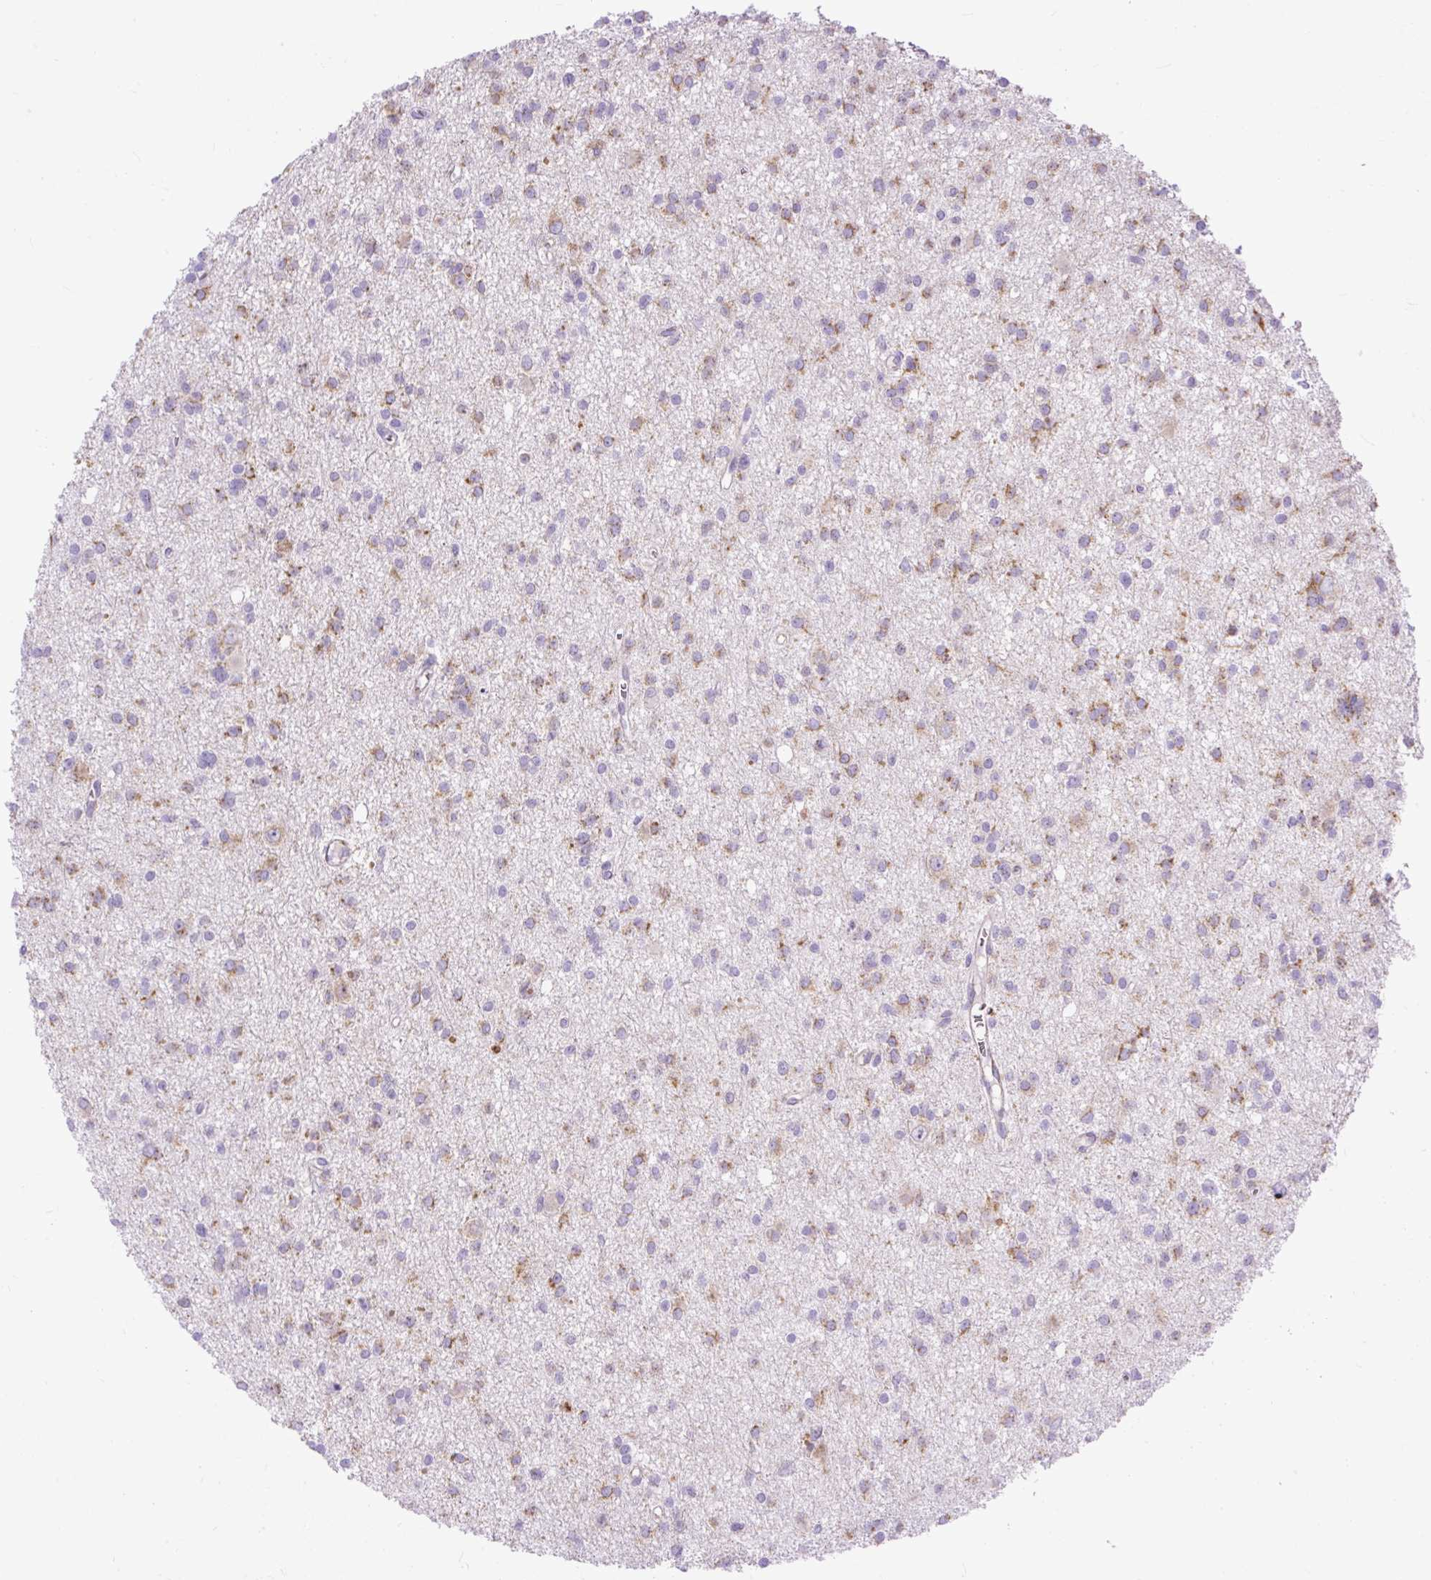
{"staining": {"intensity": "moderate", "quantity": "25%-75%", "location": "cytoplasmic/membranous"}, "tissue": "glioma", "cell_type": "Tumor cells", "image_type": "cancer", "snomed": [{"axis": "morphology", "description": "Glioma, malignant, High grade"}, {"axis": "topography", "description": "Brain"}], "caption": "A brown stain shows moderate cytoplasmic/membranous staining of a protein in human high-grade glioma (malignant) tumor cells. The protein of interest is shown in brown color, while the nuclei are stained blue.", "gene": "SYBU", "patient": {"sex": "male", "age": 23}}